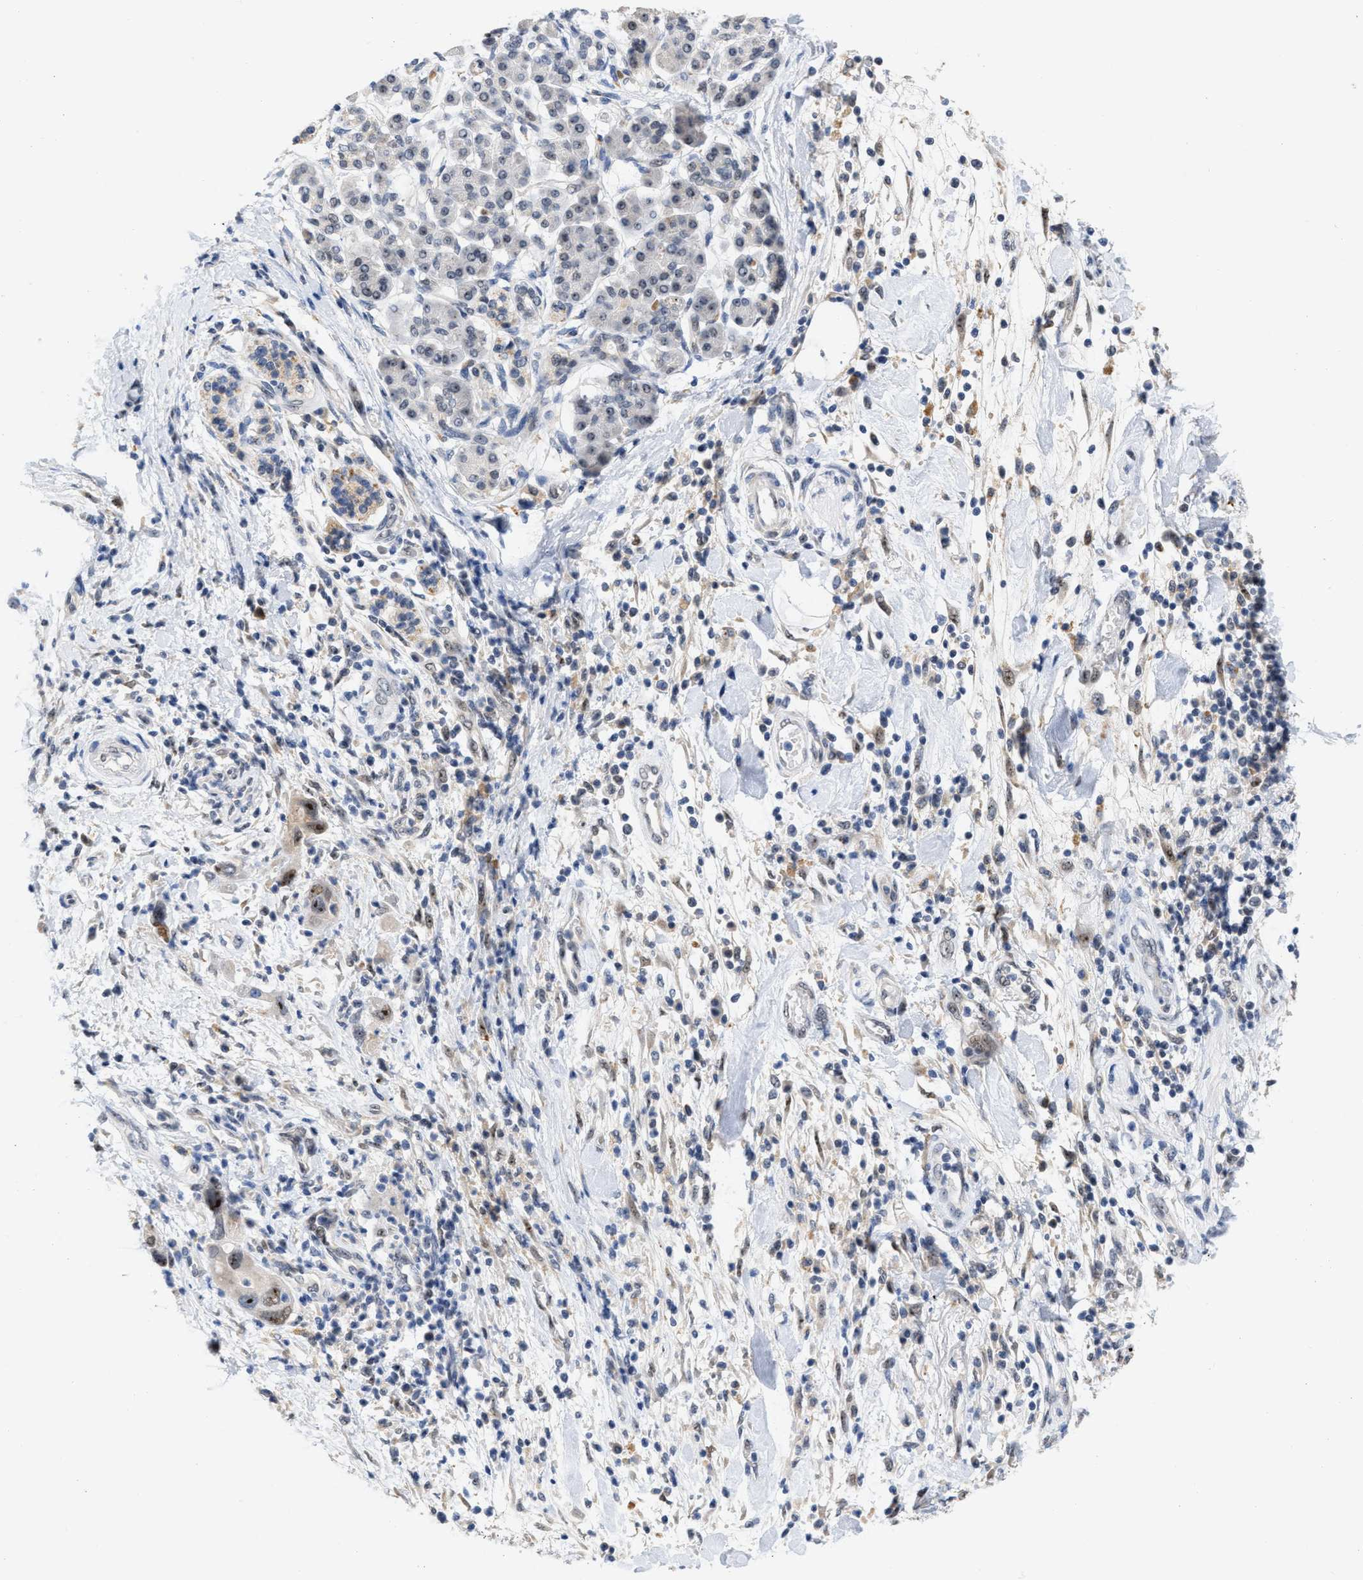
{"staining": {"intensity": "moderate", "quantity": "25%-75%", "location": "nuclear"}, "tissue": "pancreatic cancer", "cell_type": "Tumor cells", "image_type": "cancer", "snomed": [{"axis": "morphology", "description": "Normal tissue, NOS"}, {"axis": "morphology", "description": "Adenocarcinoma, NOS"}, {"axis": "topography", "description": "Pancreas"}], "caption": "IHC image of pancreatic cancer stained for a protein (brown), which reveals medium levels of moderate nuclear staining in about 25%-75% of tumor cells.", "gene": "ELAC2", "patient": {"sex": "female", "age": 71}}